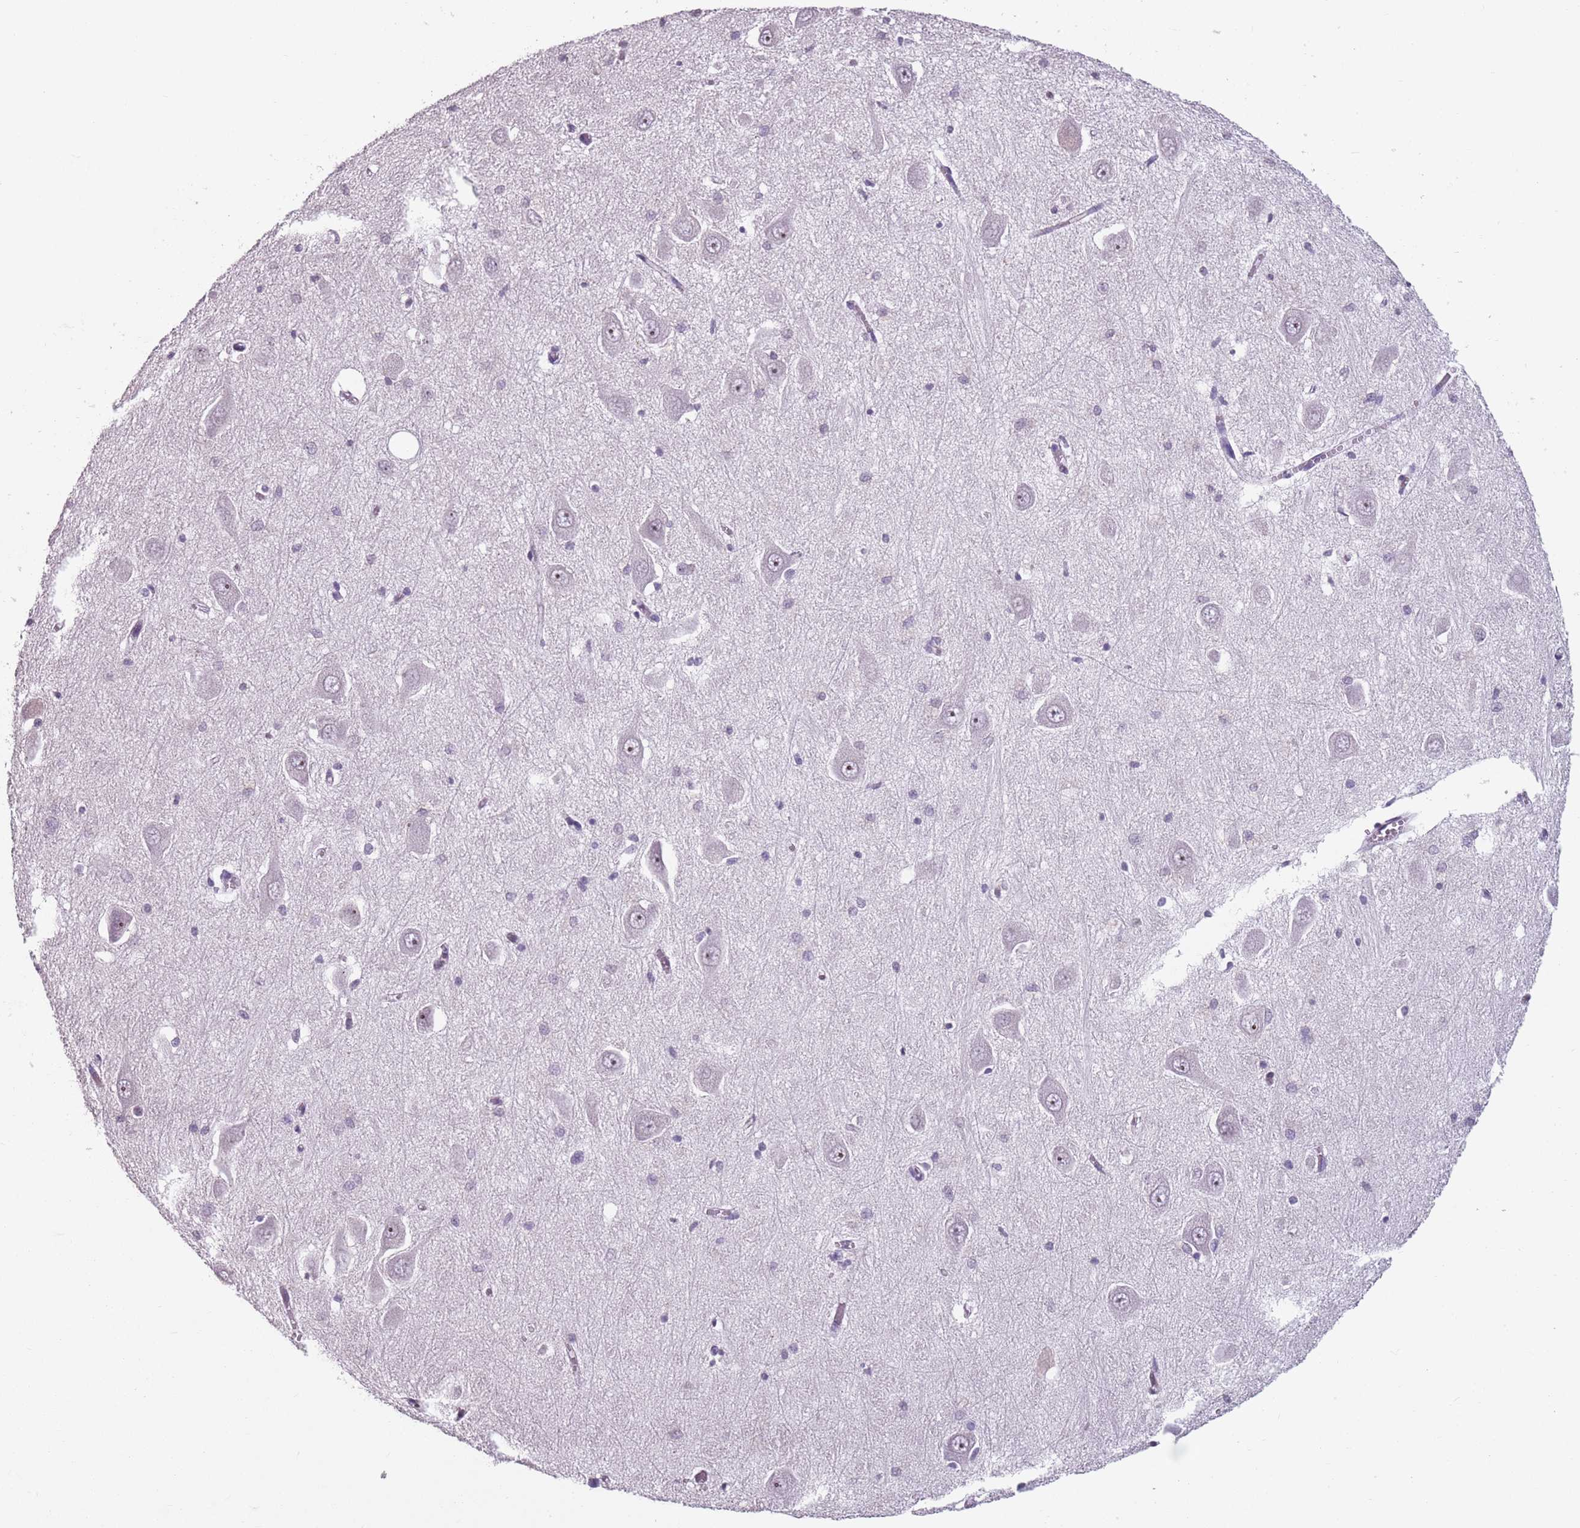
{"staining": {"intensity": "negative", "quantity": "none", "location": "none"}, "tissue": "hippocampus", "cell_type": "Glial cells", "image_type": "normal", "snomed": [{"axis": "morphology", "description": "Normal tissue, NOS"}, {"axis": "topography", "description": "Hippocampus"}], "caption": "This is an IHC photomicrograph of unremarkable hippocampus. There is no positivity in glial cells.", "gene": "TMC4", "patient": {"sex": "male", "age": 70}}